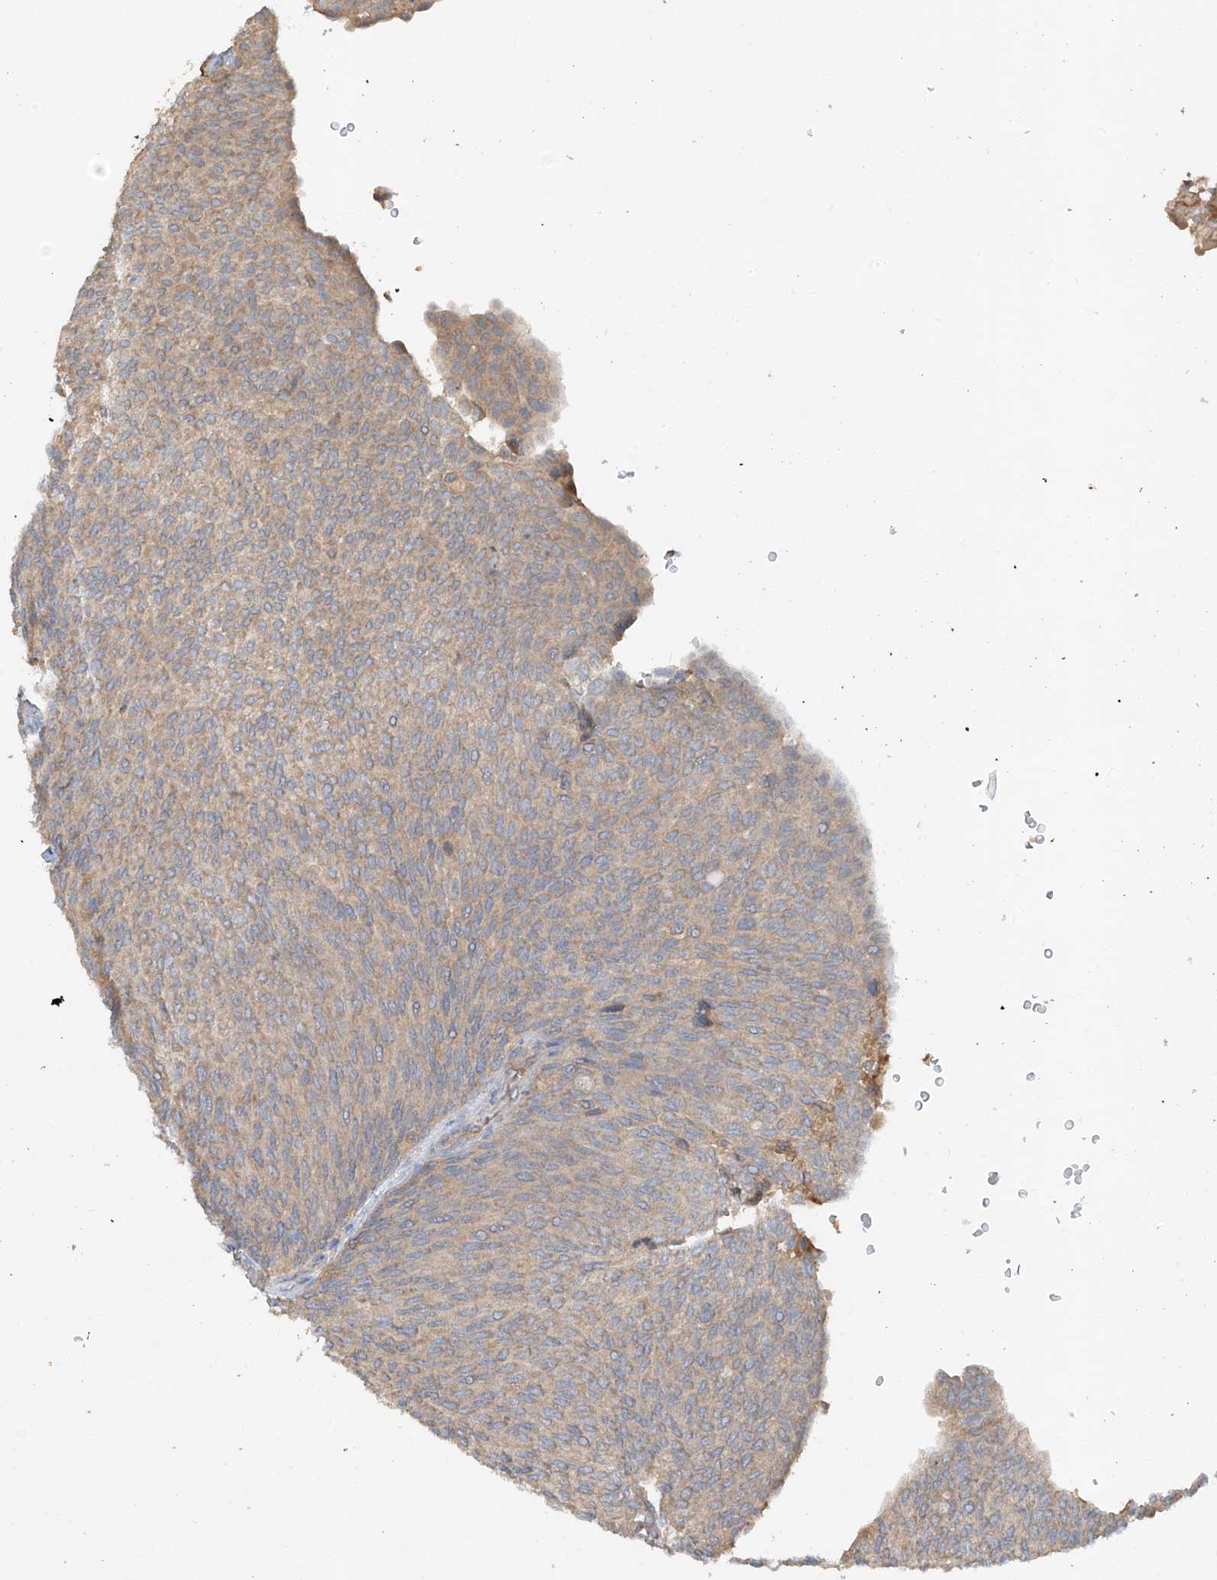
{"staining": {"intensity": "weak", "quantity": "25%-75%", "location": "cytoplasmic/membranous"}, "tissue": "urothelial cancer", "cell_type": "Tumor cells", "image_type": "cancer", "snomed": [{"axis": "morphology", "description": "Urothelial carcinoma, Low grade"}, {"axis": "topography", "description": "Urinary bladder"}], "caption": "Urothelial cancer tissue reveals weak cytoplasmic/membranous staining in approximately 25%-75% of tumor cells, visualized by immunohistochemistry. Immunohistochemistry stains the protein of interest in brown and the nuclei are stained blue.", "gene": "GNB1L", "patient": {"sex": "female", "age": 79}}